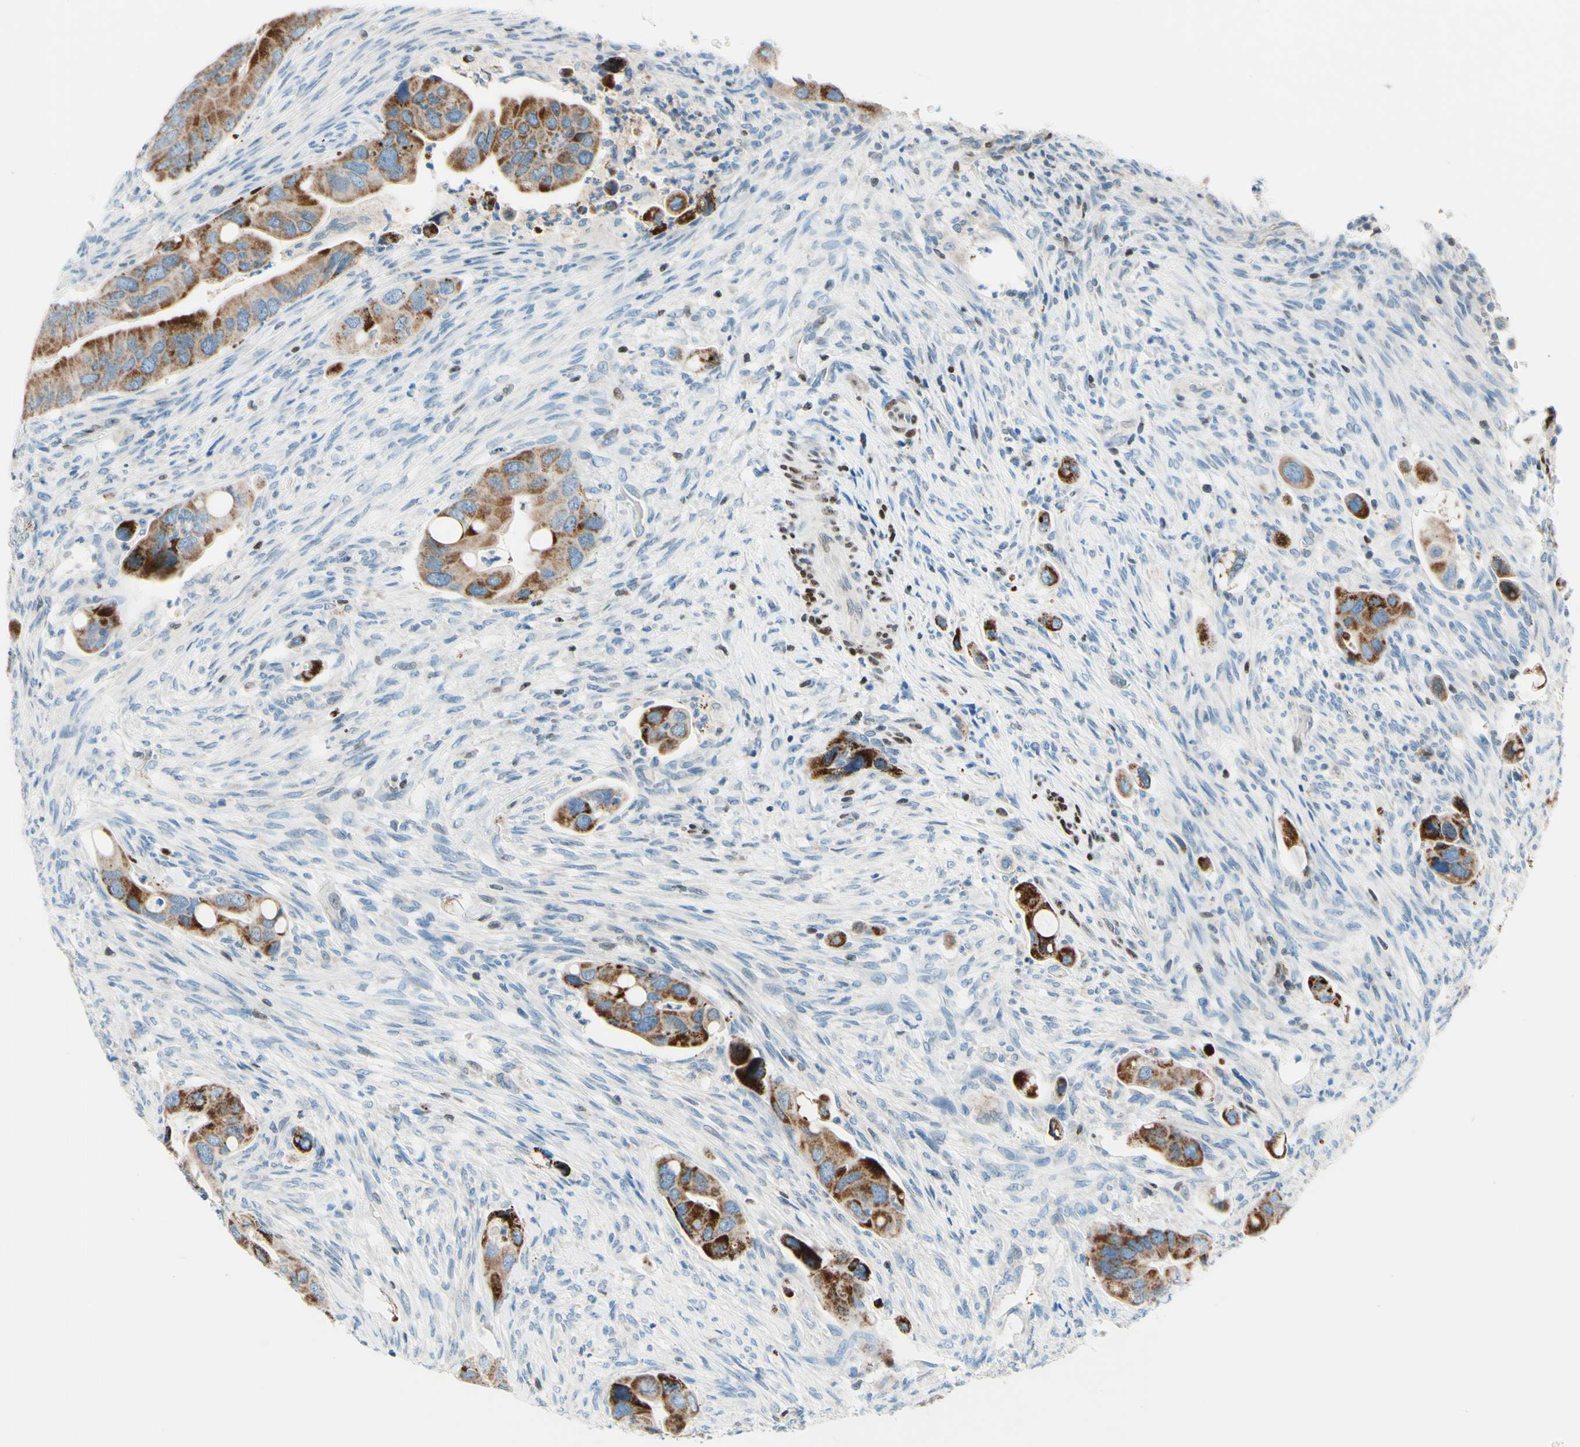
{"staining": {"intensity": "moderate", "quantity": ">75%", "location": "cytoplasmic/membranous"}, "tissue": "colorectal cancer", "cell_type": "Tumor cells", "image_type": "cancer", "snomed": [{"axis": "morphology", "description": "Adenocarcinoma, NOS"}, {"axis": "topography", "description": "Rectum"}], "caption": "Colorectal adenocarcinoma tissue exhibits moderate cytoplasmic/membranous expression in approximately >75% of tumor cells", "gene": "CBX7", "patient": {"sex": "female", "age": 57}}